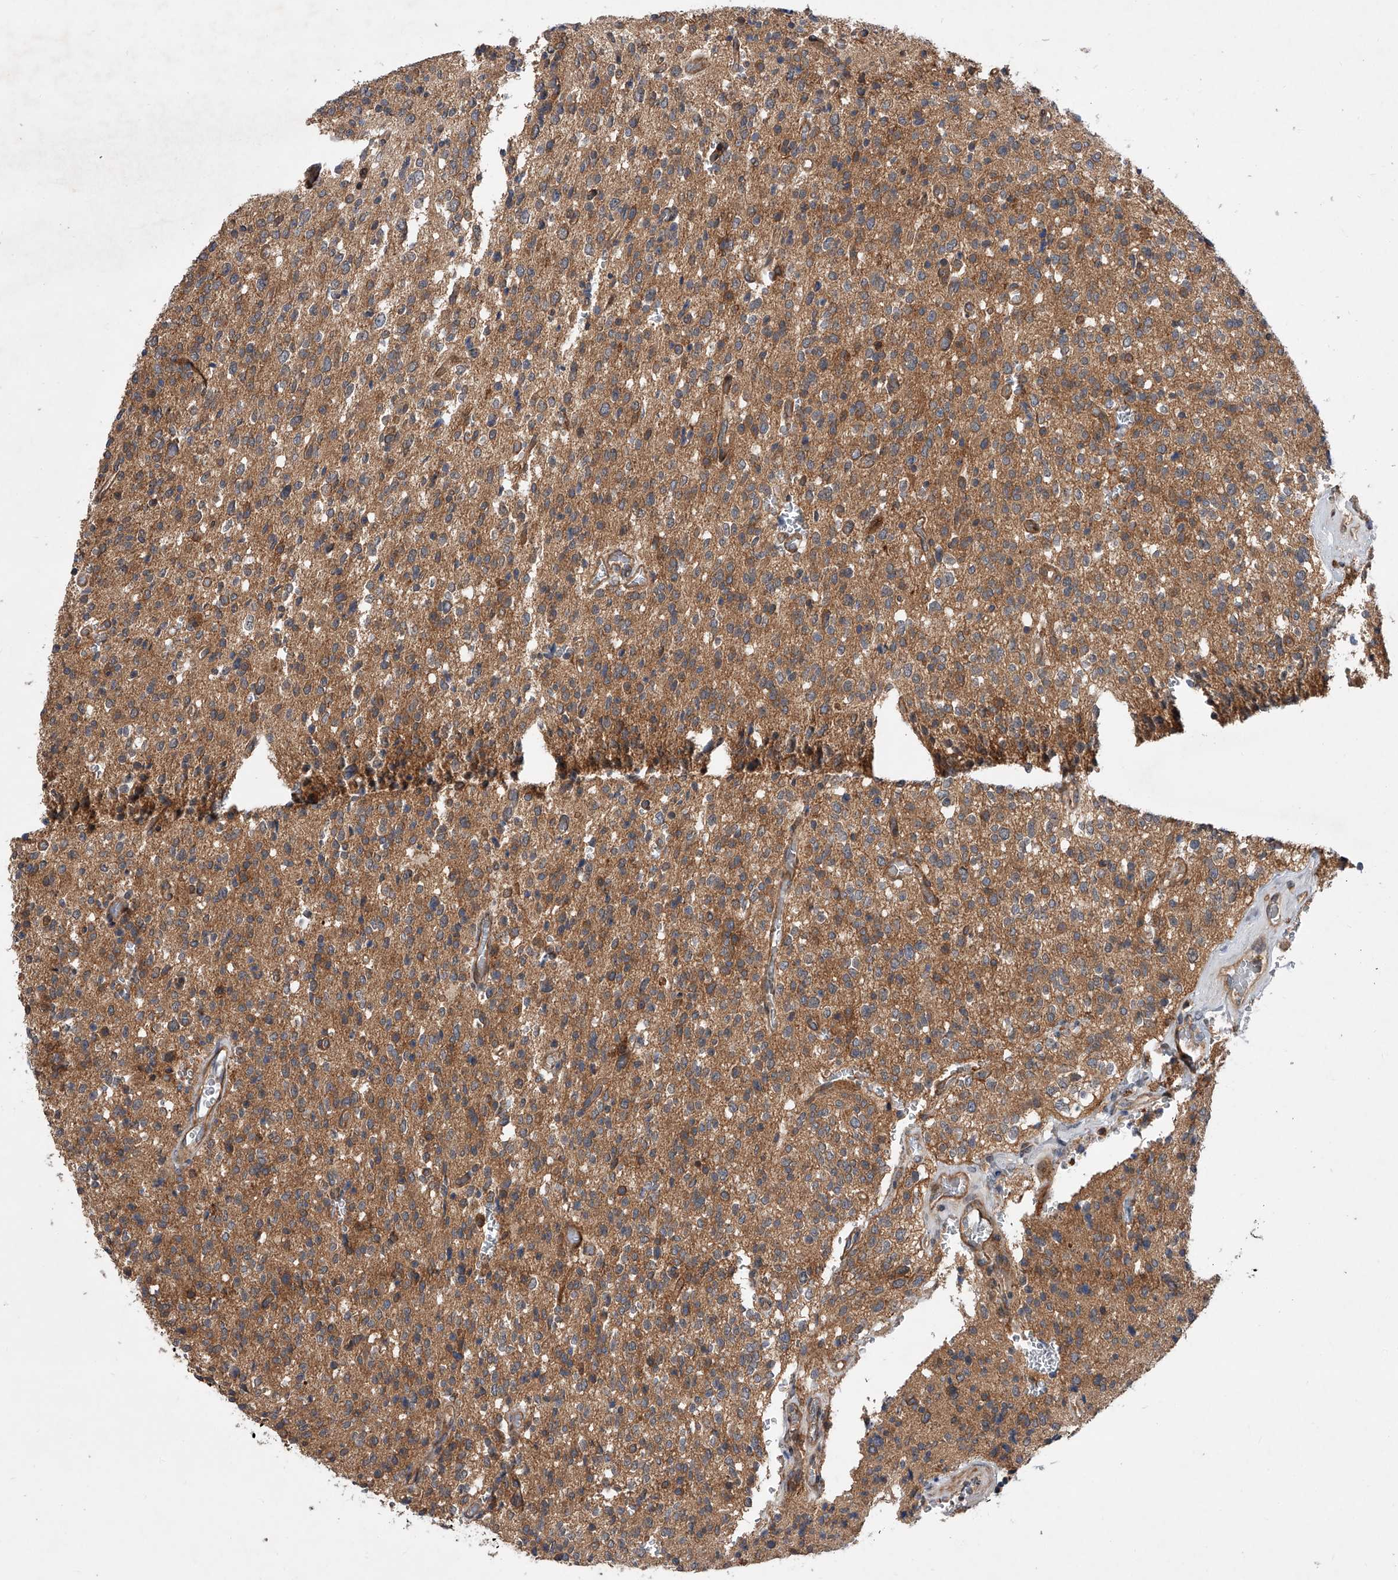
{"staining": {"intensity": "moderate", "quantity": "25%-75%", "location": "cytoplasmic/membranous"}, "tissue": "glioma", "cell_type": "Tumor cells", "image_type": "cancer", "snomed": [{"axis": "morphology", "description": "Glioma, malignant, High grade"}, {"axis": "topography", "description": "Brain"}], "caption": "Malignant glioma (high-grade) stained with a protein marker reveals moderate staining in tumor cells.", "gene": "USP47", "patient": {"sex": "male", "age": 34}}